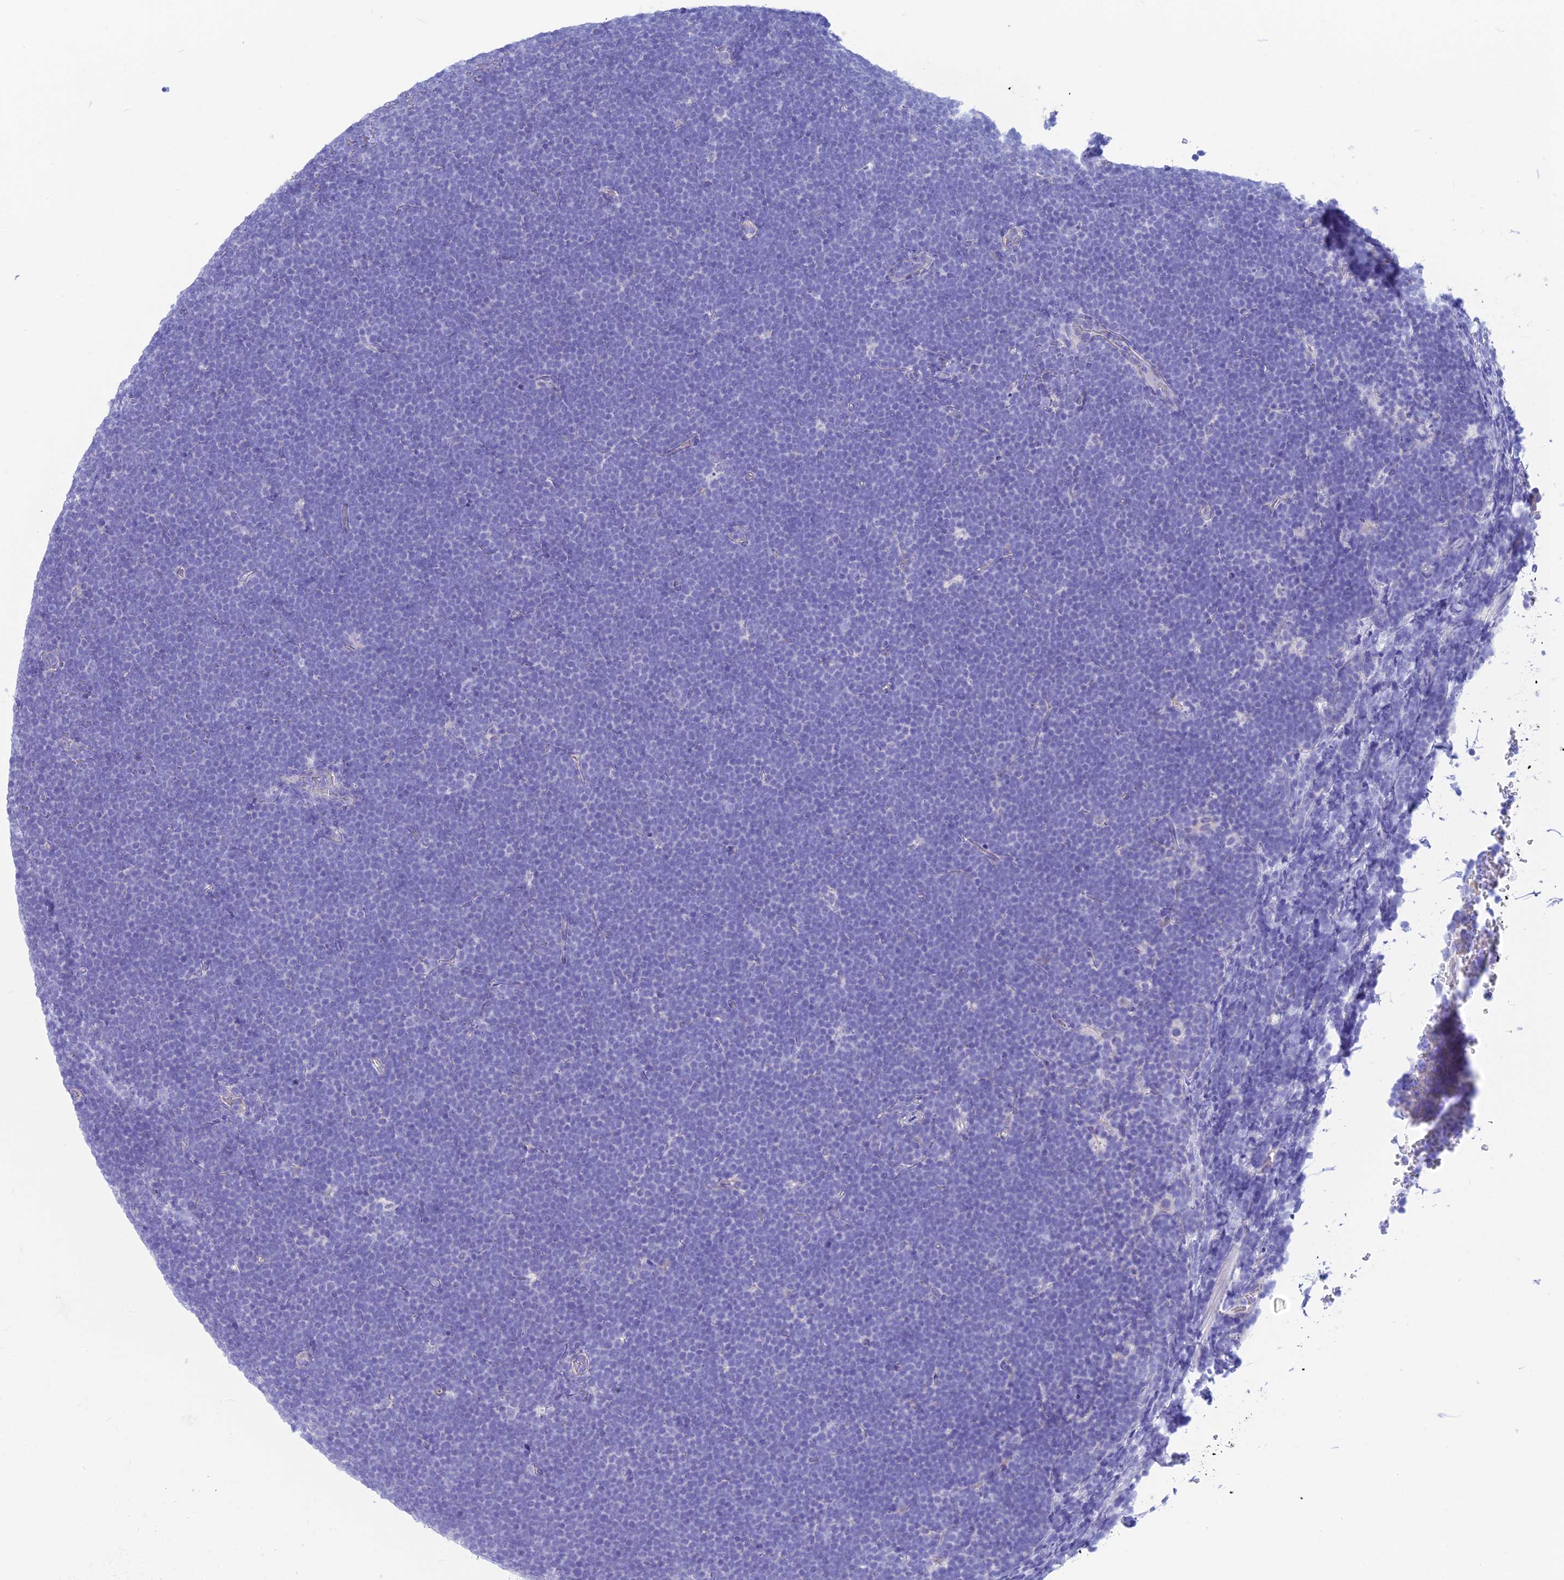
{"staining": {"intensity": "negative", "quantity": "none", "location": "none"}, "tissue": "lymphoma", "cell_type": "Tumor cells", "image_type": "cancer", "snomed": [{"axis": "morphology", "description": "Malignant lymphoma, non-Hodgkin's type, High grade"}, {"axis": "topography", "description": "Lymph node"}], "caption": "Protein analysis of lymphoma displays no significant positivity in tumor cells.", "gene": "GNGT2", "patient": {"sex": "male", "age": 13}}